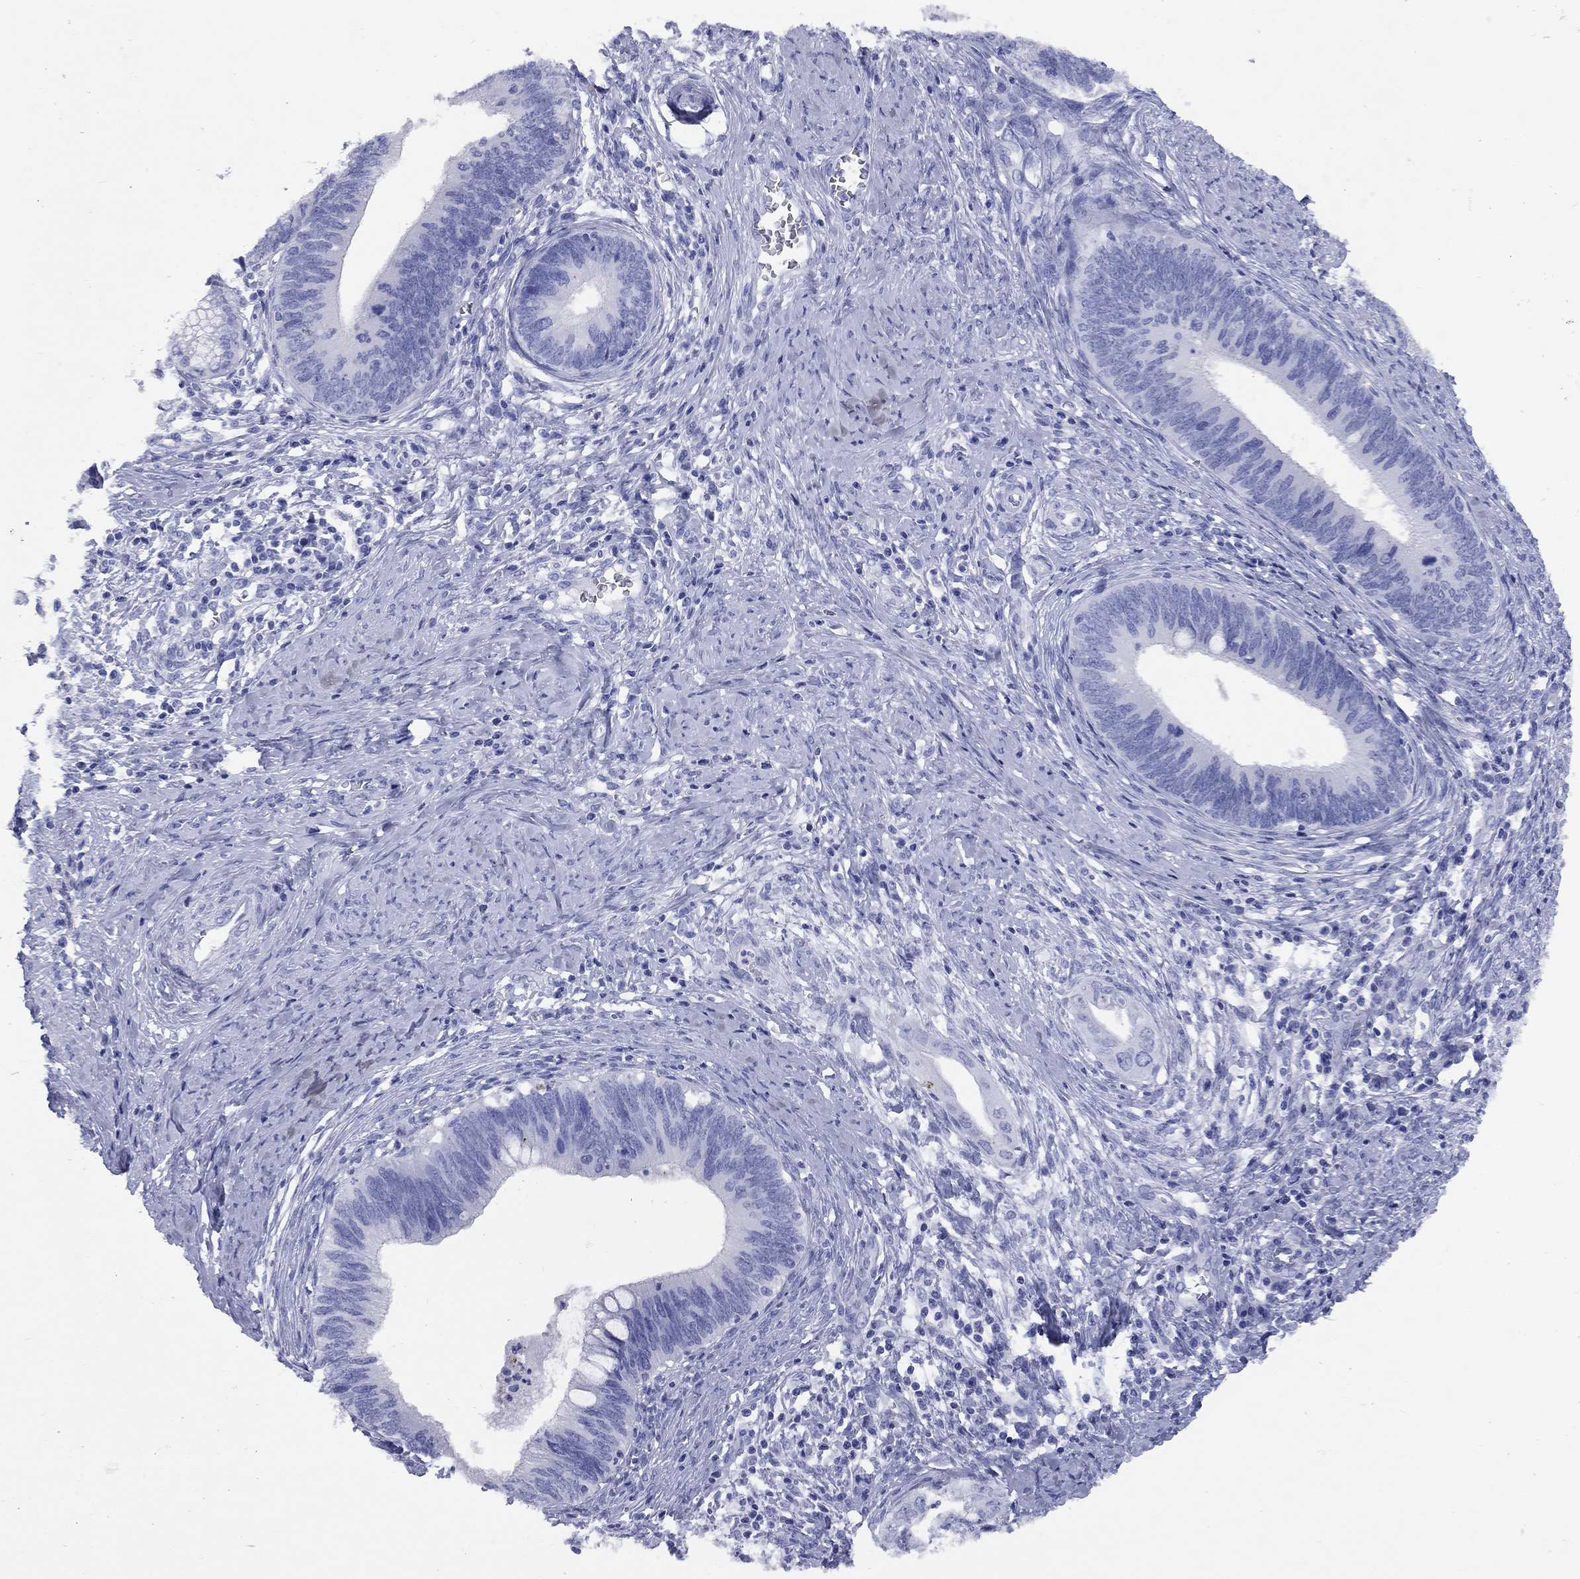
{"staining": {"intensity": "negative", "quantity": "none", "location": "none"}, "tissue": "cervical cancer", "cell_type": "Tumor cells", "image_type": "cancer", "snomed": [{"axis": "morphology", "description": "Adenocarcinoma, NOS"}, {"axis": "topography", "description": "Cervix"}], "caption": "Cervical cancer (adenocarcinoma) was stained to show a protein in brown. There is no significant expression in tumor cells.", "gene": "CCNA1", "patient": {"sex": "female", "age": 42}}